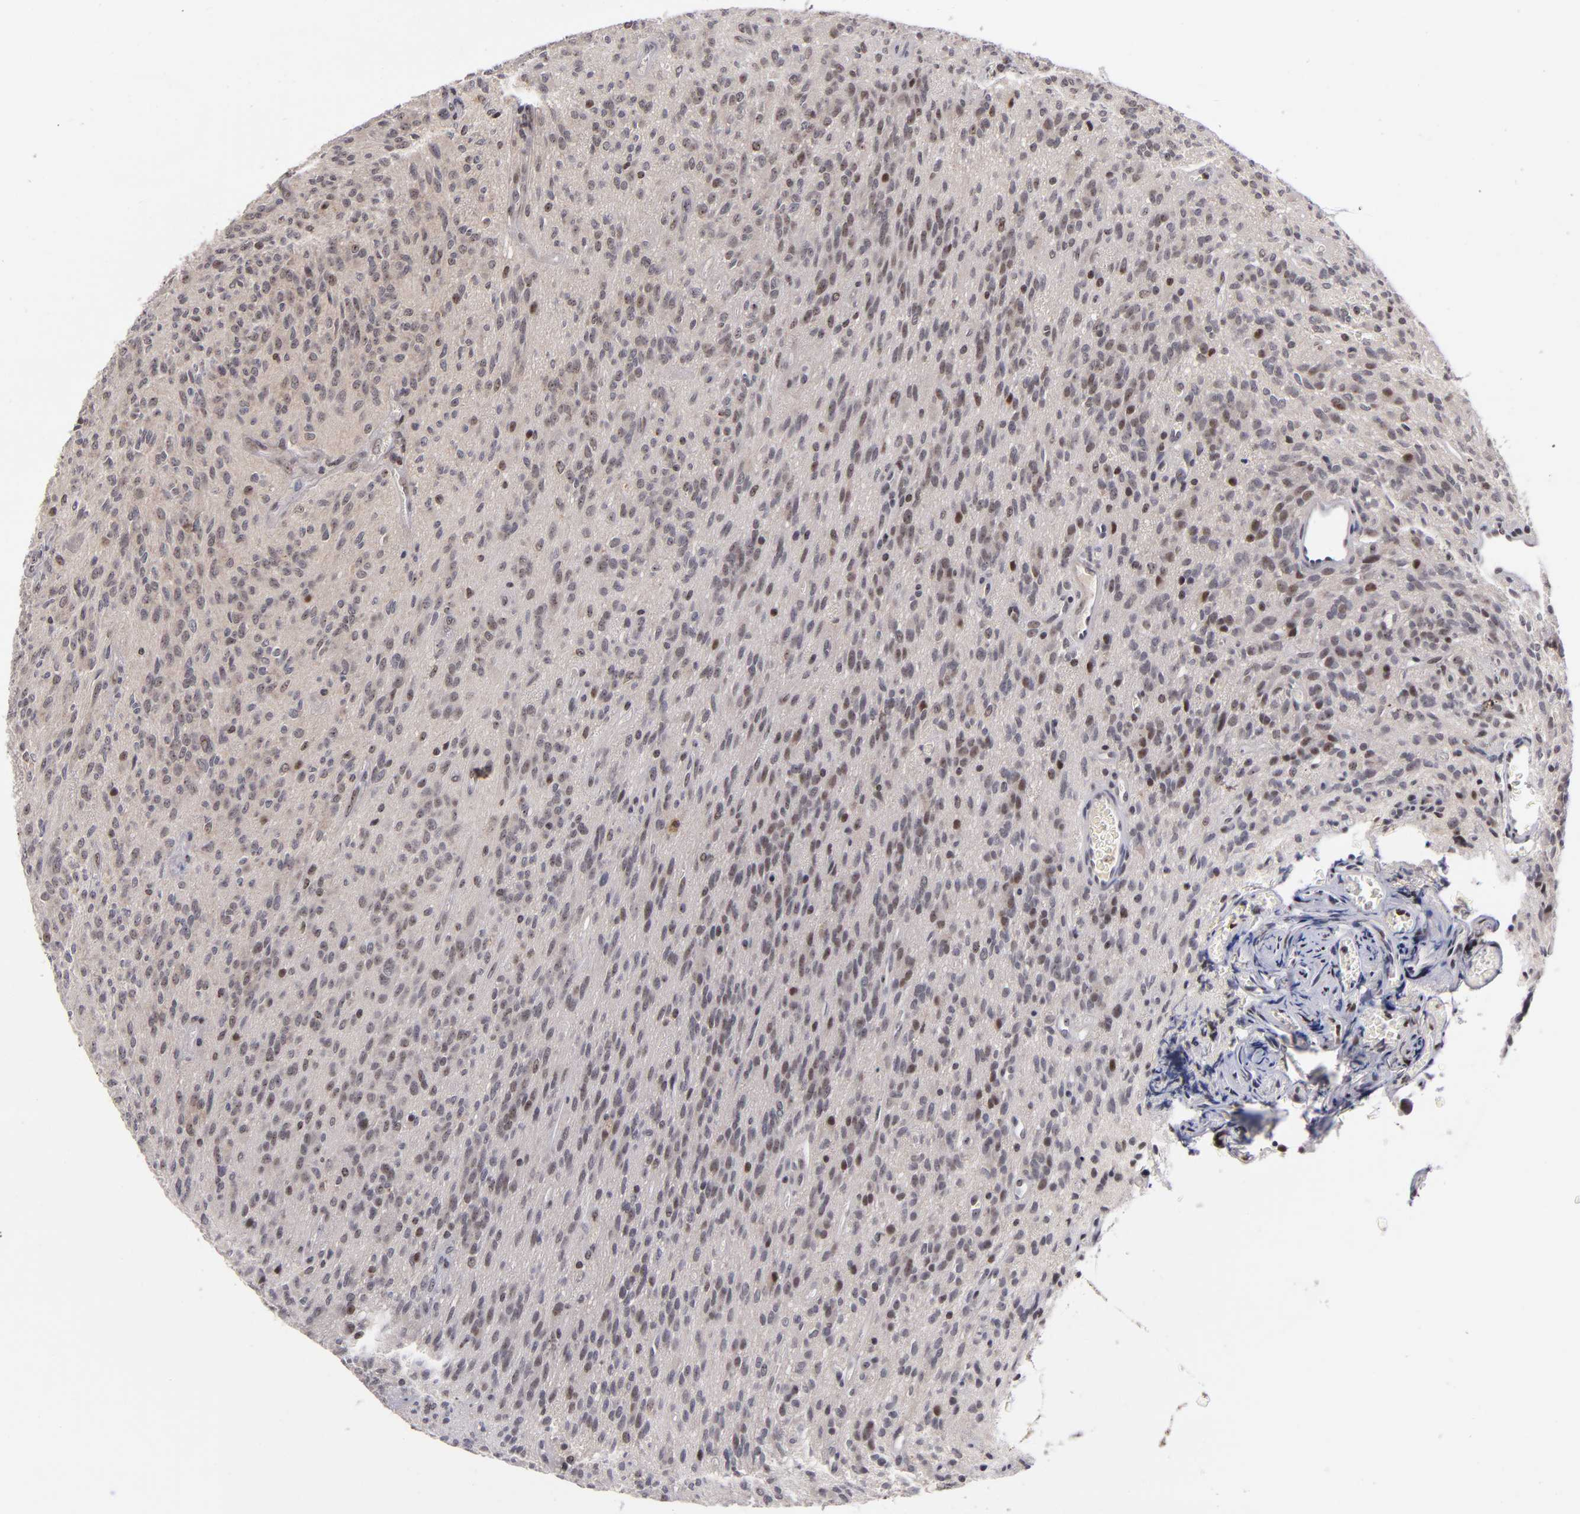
{"staining": {"intensity": "weak", "quantity": ">75%", "location": "cytoplasmic/membranous,nuclear"}, "tissue": "glioma", "cell_type": "Tumor cells", "image_type": "cancer", "snomed": [{"axis": "morphology", "description": "Glioma, malignant, Low grade"}, {"axis": "topography", "description": "Brain"}], "caption": "Immunohistochemistry (IHC) of human glioma shows low levels of weak cytoplasmic/membranous and nuclear staining in about >75% of tumor cells. Nuclei are stained in blue.", "gene": "PCNX4", "patient": {"sex": "female", "age": 15}}